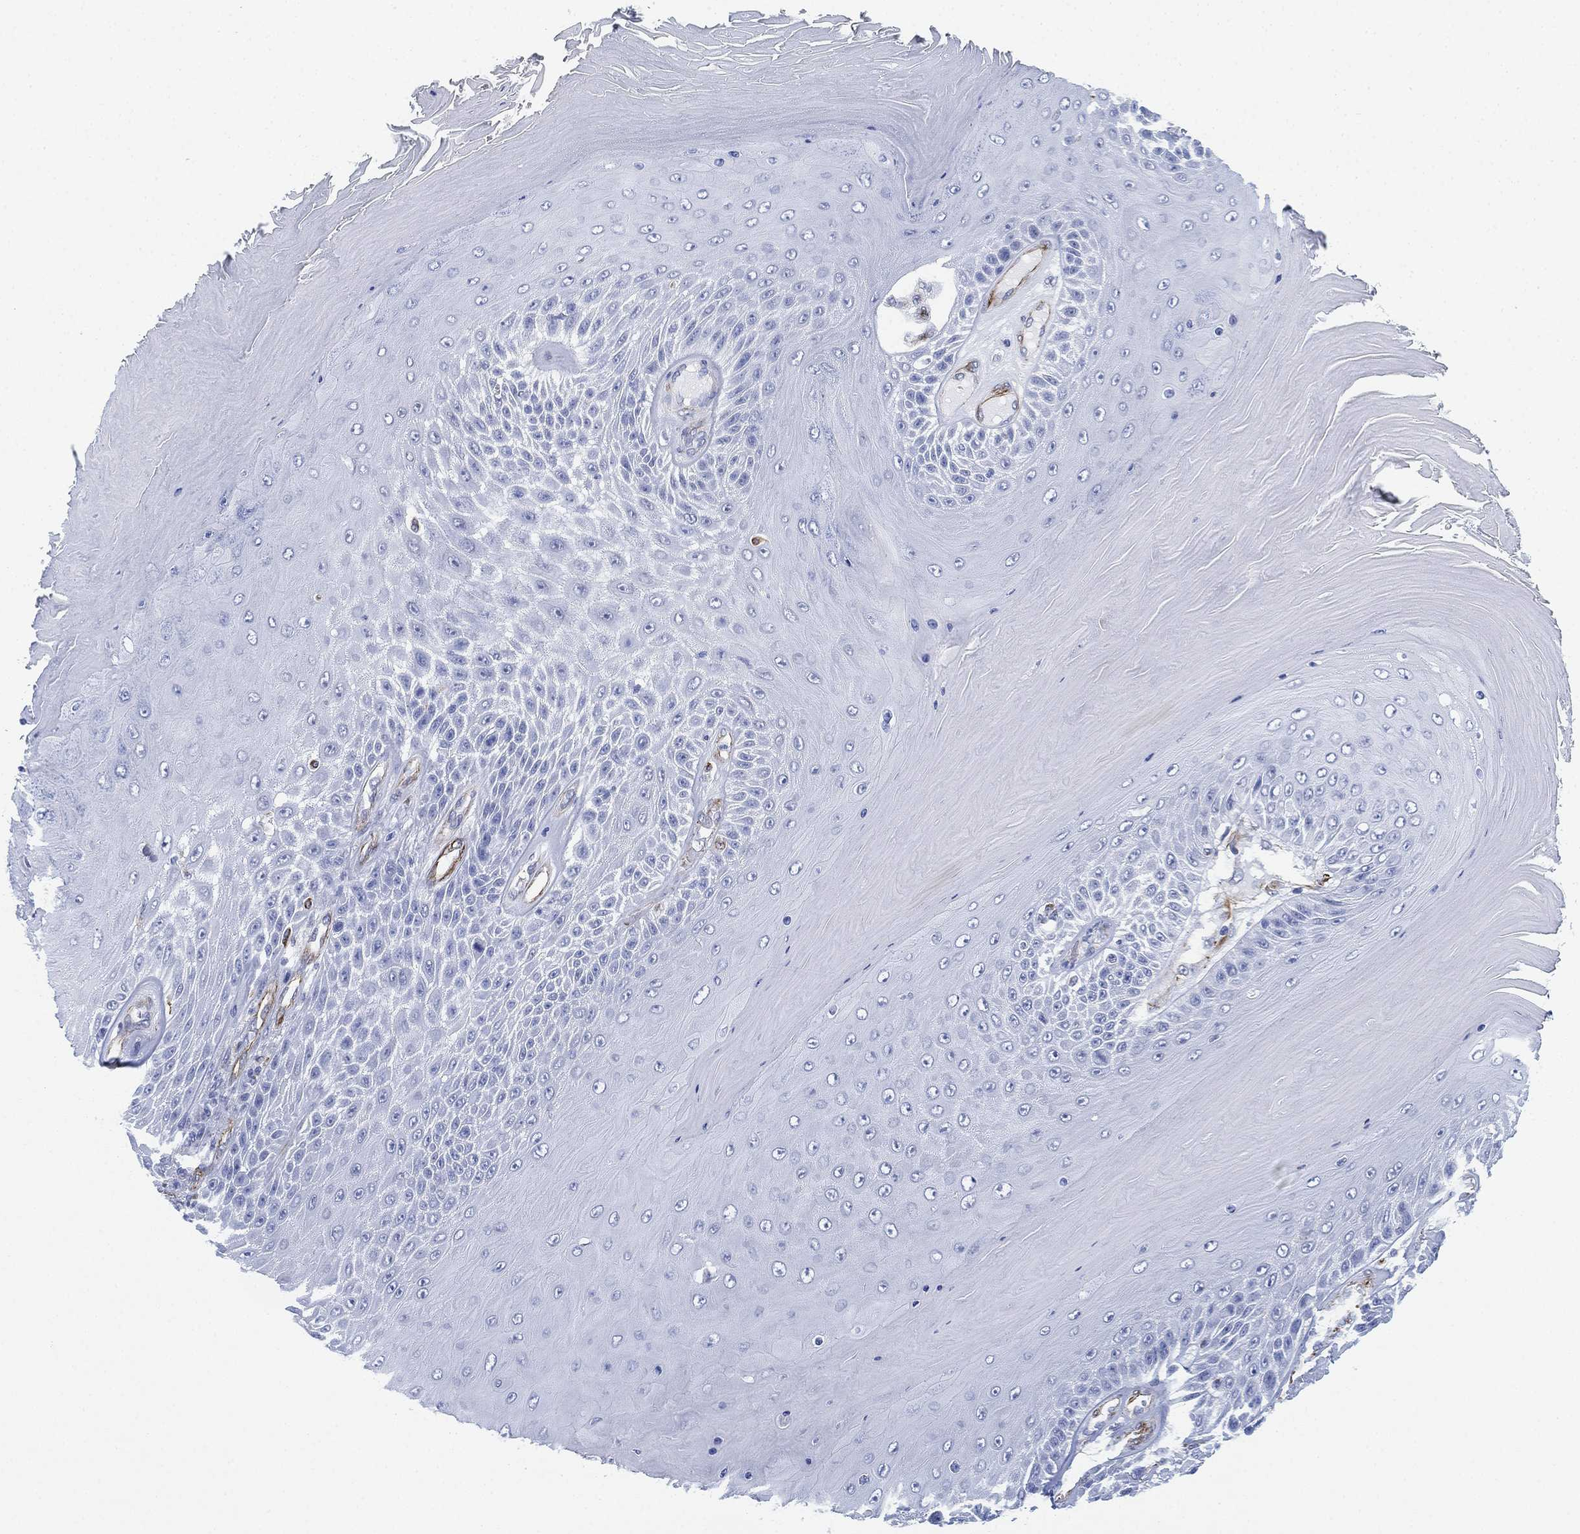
{"staining": {"intensity": "negative", "quantity": "none", "location": "none"}, "tissue": "skin cancer", "cell_type": "Tumor cells", "image_type": "cancer", "snomed": [{"axis": "morphology", "description": "Squamous cell carcinoma, NOS"}, {"axis": "topography", "description": "Skin"}], "caption": "Skin squamous cell carcinoma was stained to show a protein in brown. There is no significant positivity in tumor cells.", "gene": "PSKH2", "patient": {"sex": "male", "age": 62}}